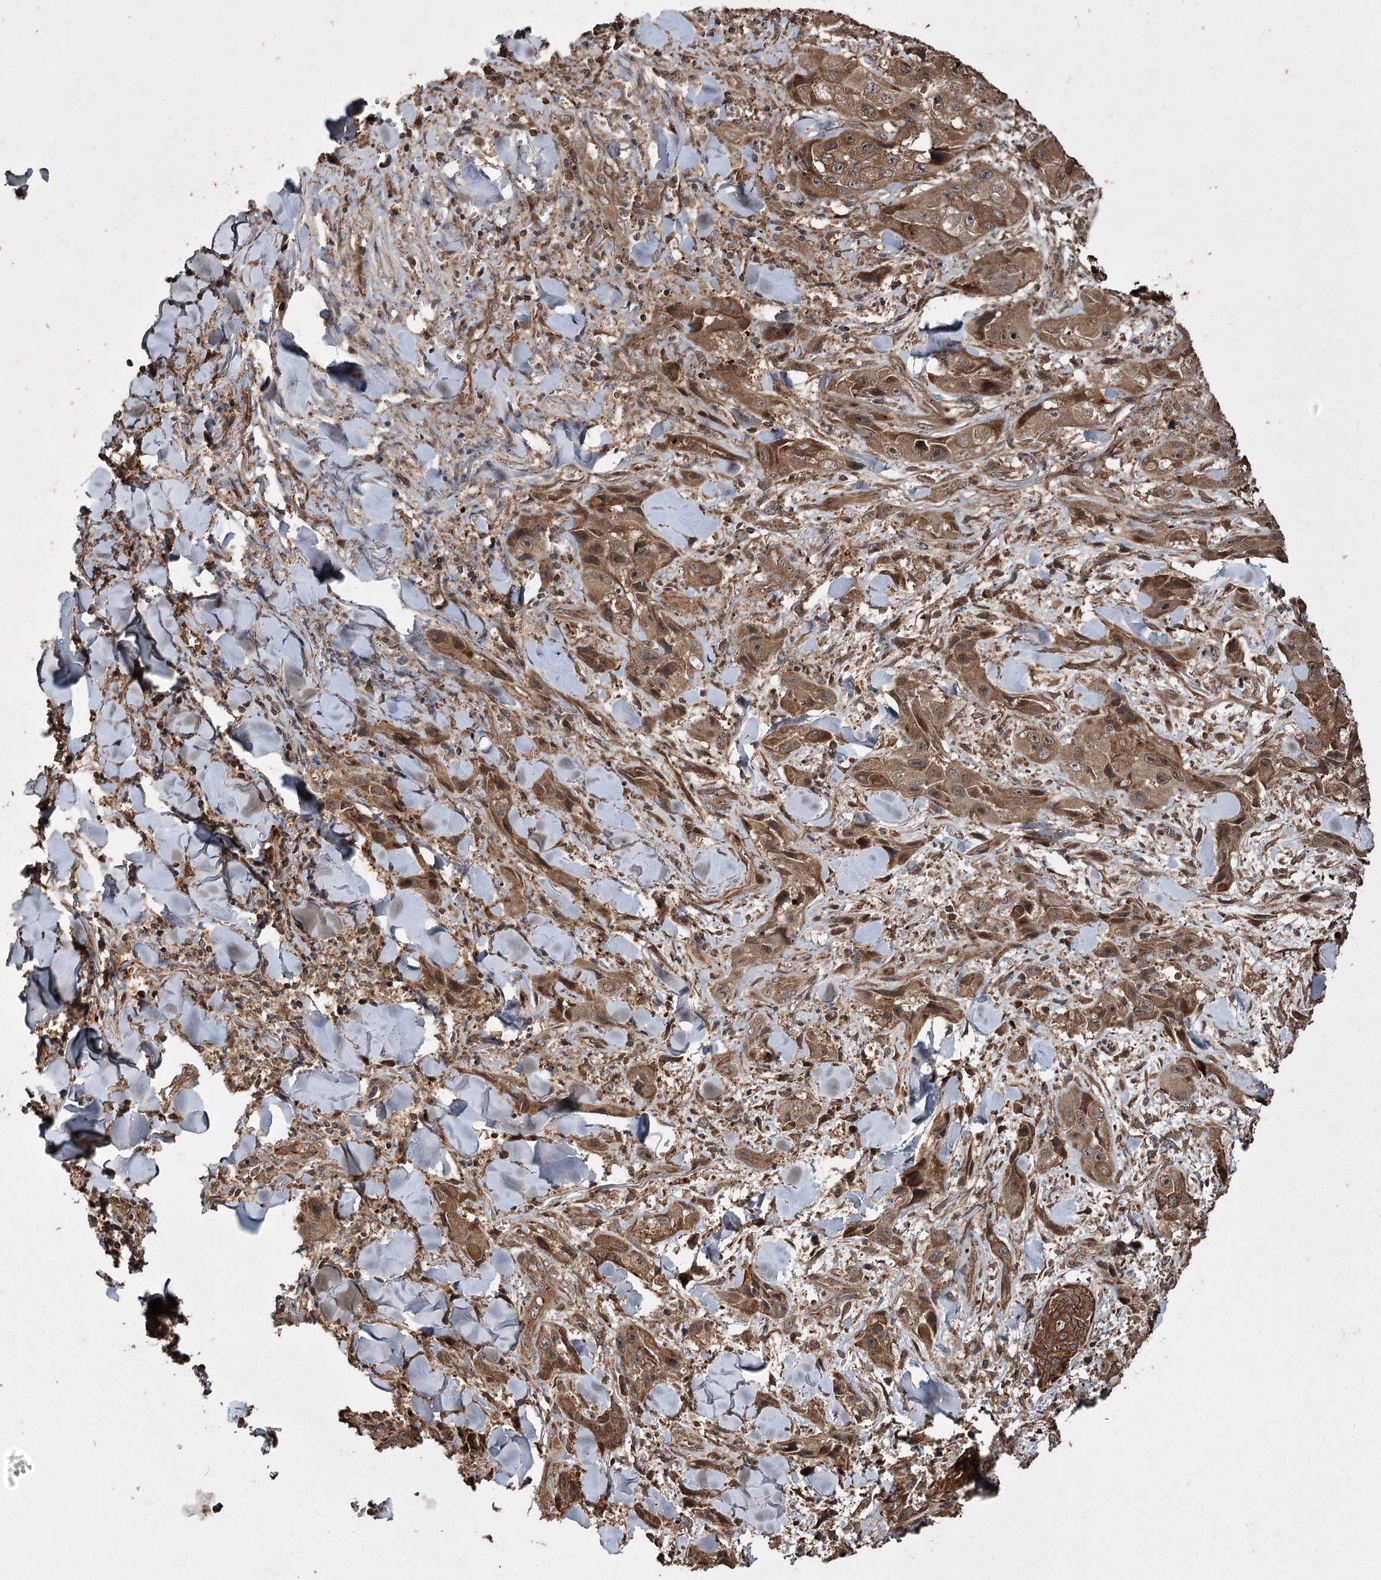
{"staining": {"intensity": "moderate", "quantity": ">75%", "location": "cytoplasmic/membranous"}, "tissue": "skin cancer", "cell_type": "Tumor cells", "image_type": "cancer", "snomed": [{"axis": "morphology", "description": "Squamous cell carcinoma, NOS"}, {"axis": "topography", "description": "Skin"}, {"axis": "topography", "description": "Subcutis"}], "caption": "Protein expression analysis of human skin squamous cell carcinoma reveals moderate cytoplasmic/membranous positivity in approximately >75% of tumor cells.", "gene": "RPAP3", "patient": {"sex": "male", "age": 73}}